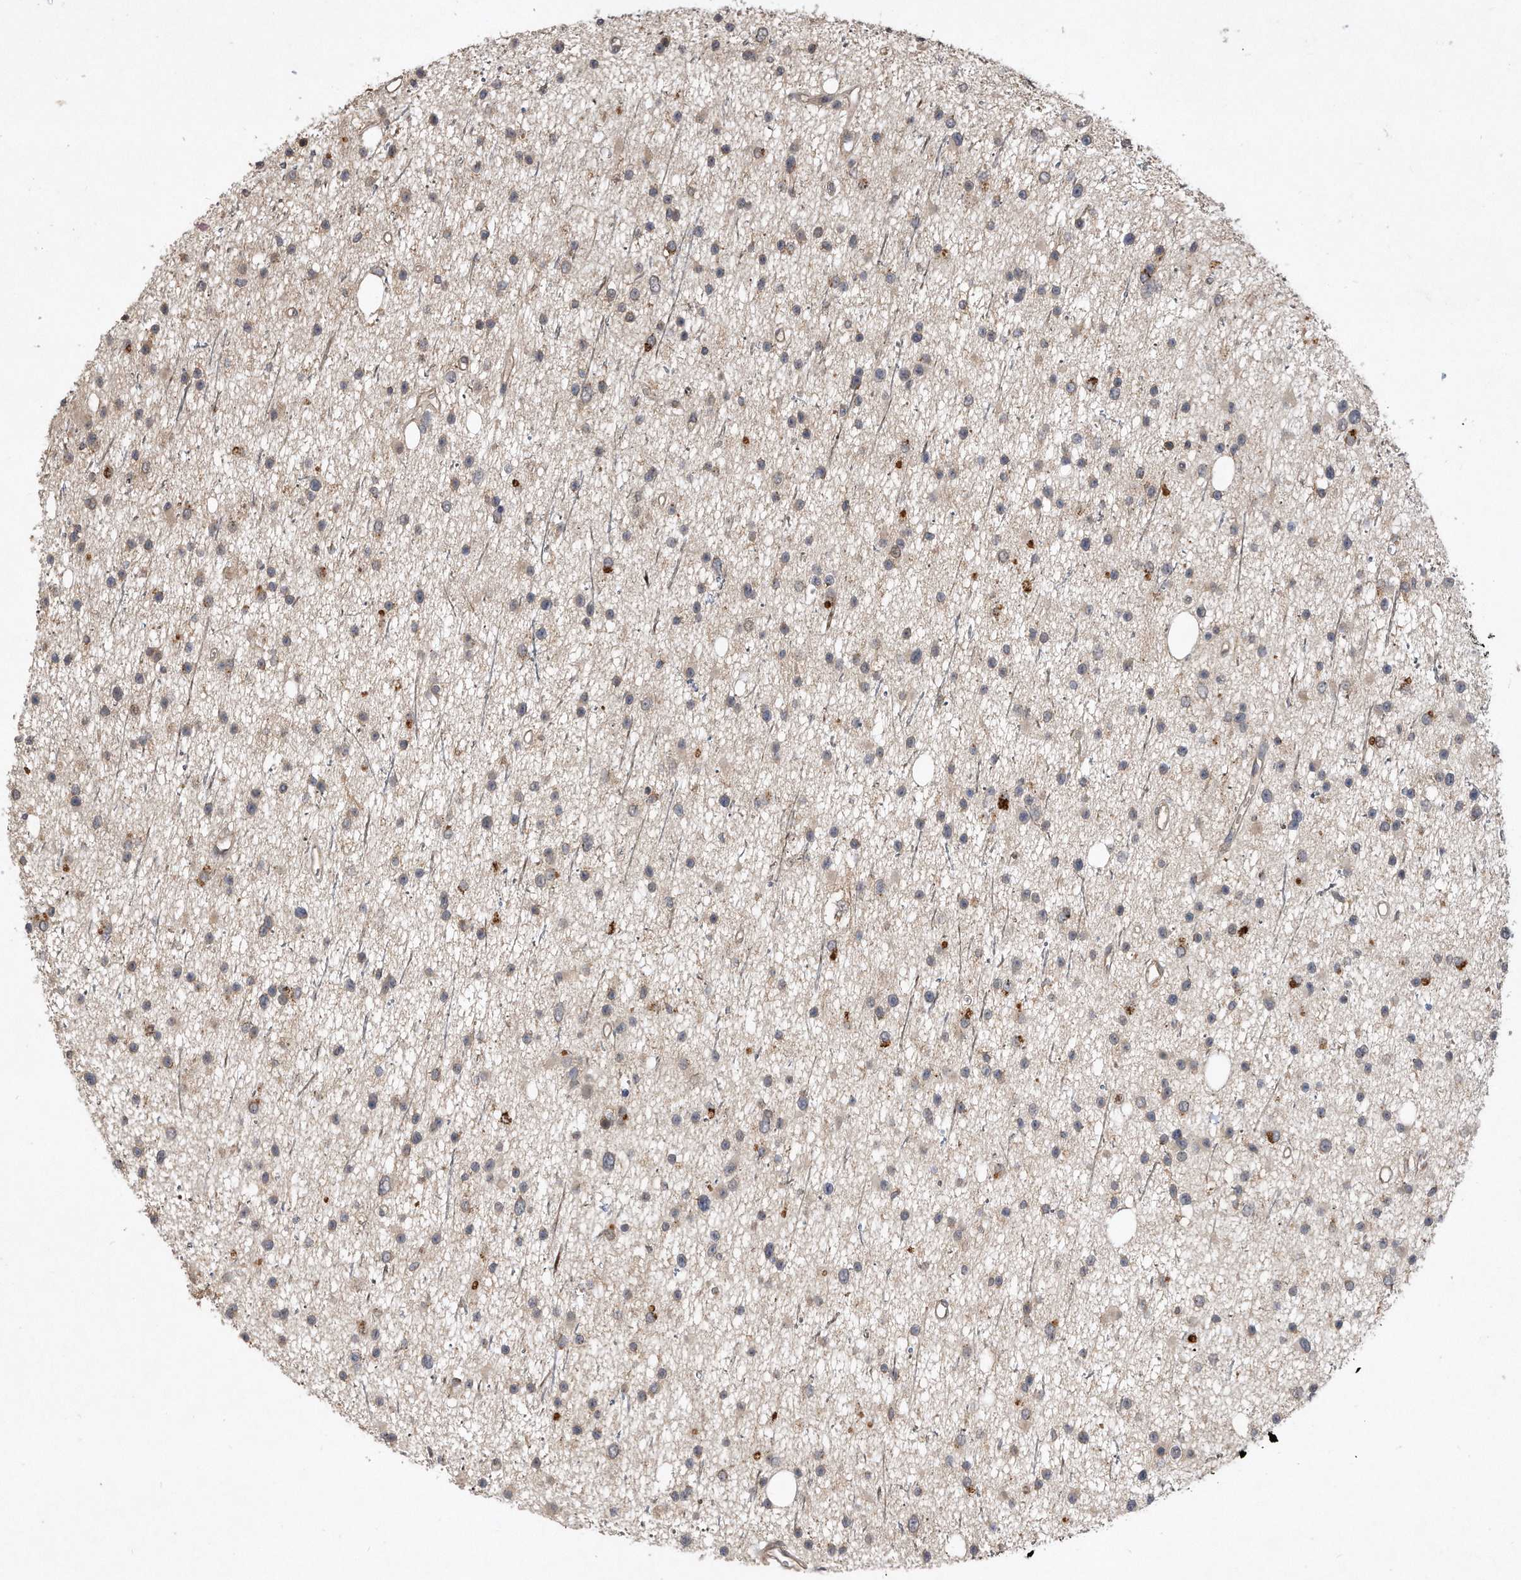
{"staining": {"intensity": "weak", "quantity": "25%-75%", "location": "cytoplasmic/membranous"}, "tissue": "glioma", "cell_type": "Tumor cells", "image_type": "cancer", "snomed": [{"axis": "morphology", "description": "Glioma, malignant, Low grade"}, {"axis": "topography", "description": "Cerebral cortex"}], "caption": "Malignant low-grade glioma was stained to show a protein in brown. There is low levels of weak cytoplasmic/membranous expression in approximately 25%-75% of tumor cells. (DAB IHC, brown staining for protein, blue staining for nuclei).", "gene": "PGBD2", "patient": {"sex": "female", "age": 39}}